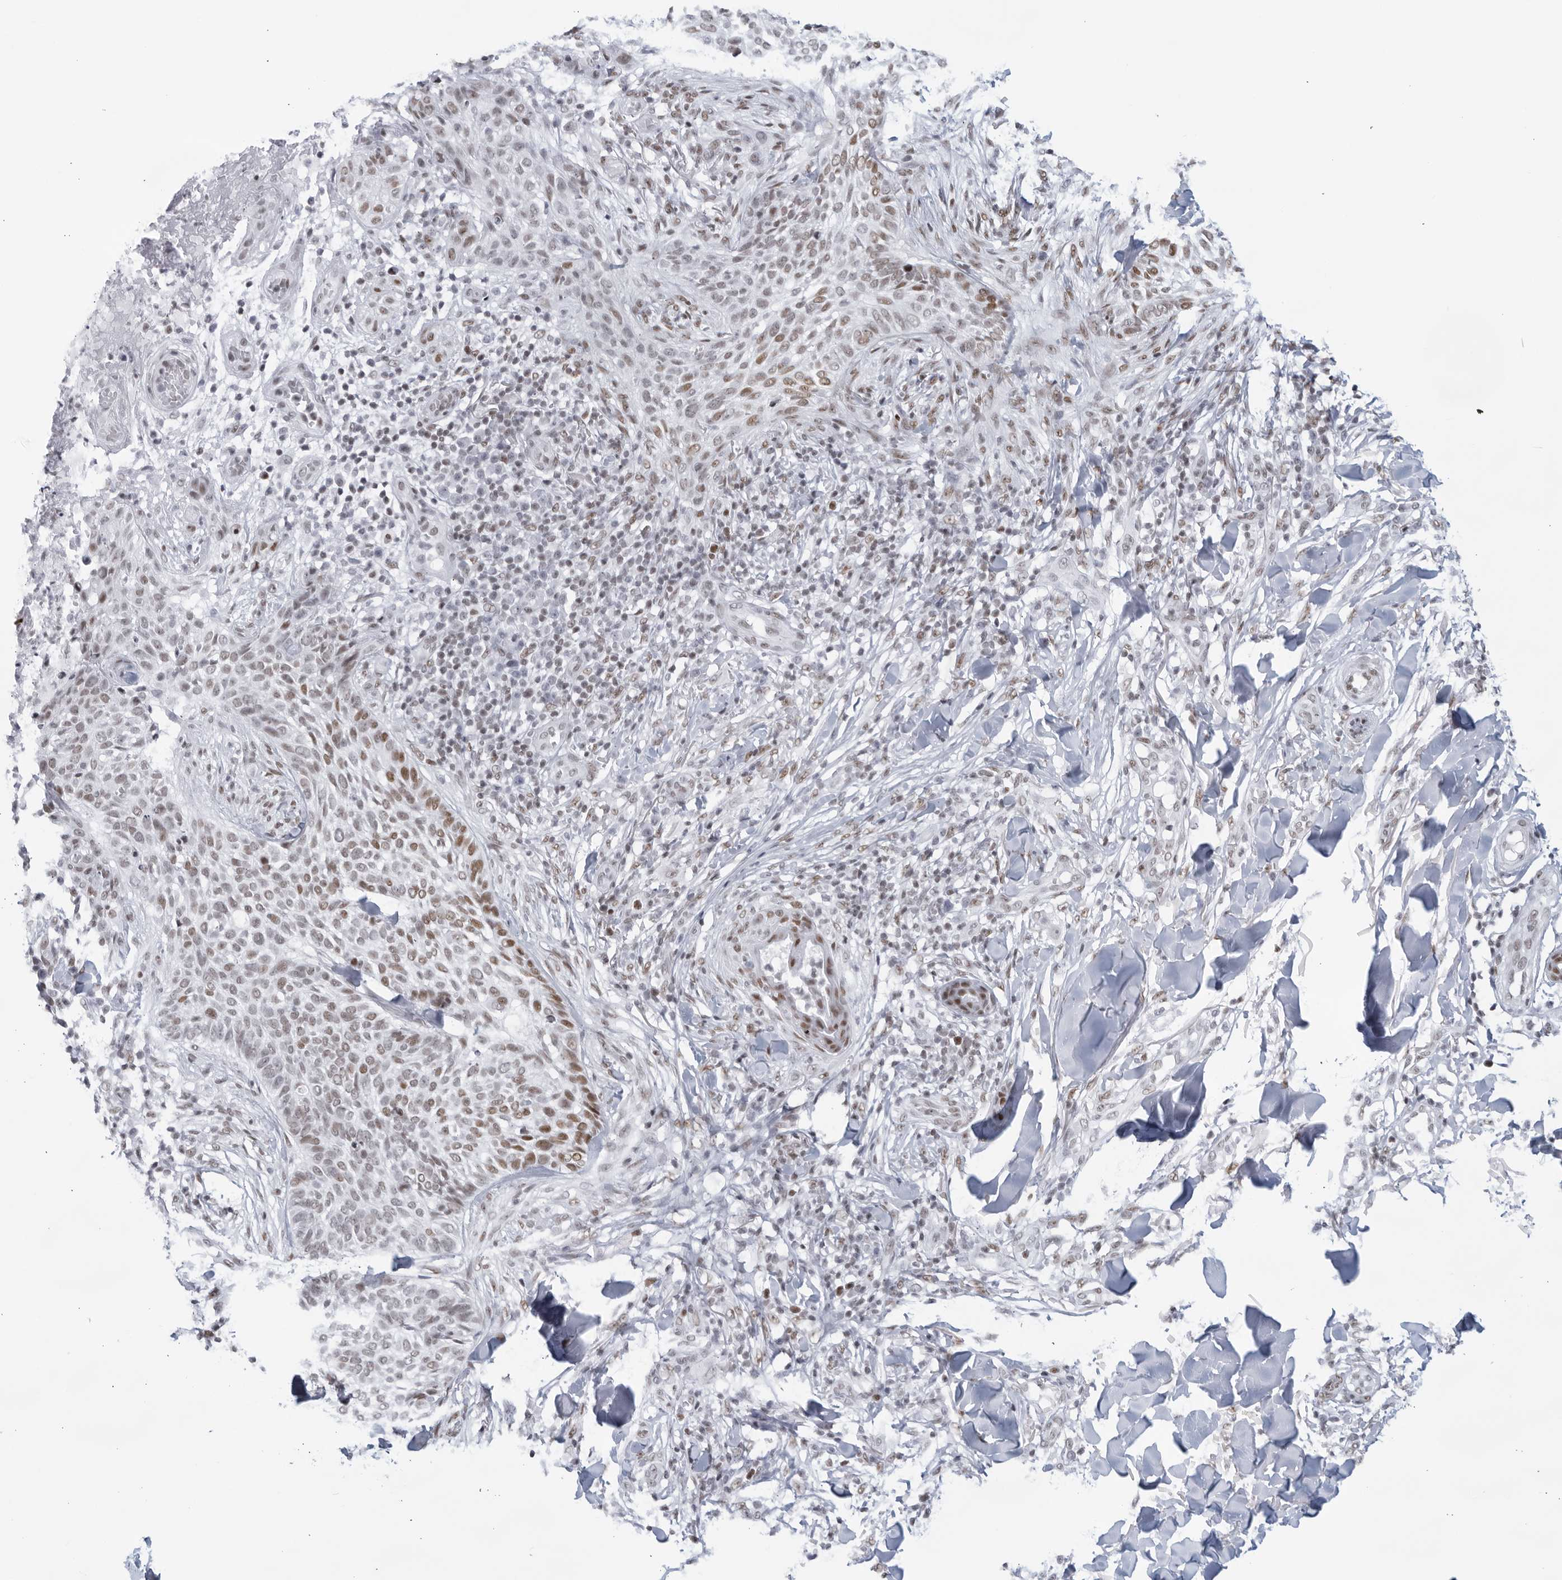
{"staining": {"intensity": "moderate", "quantity": "25%-75%", "location": "nuclear"}, "tissue": "skin cancer", "cell_type": "Tumor cells", "image_type": "cancer", "snomed": [{"axis": "morphology", "description": "Normal tissue, NOS"}, {"axis": "morphology", "description": "Basal cell carcinoma"}, {"axis": "topography", "description": "Skin"}], "caption": "The micrograph reveals a brown stain indicating the presence of a protein in the nuclear of tumor cells in skin cancer.", "gene": "HP1BP3", "patient": {"sex": "male", "age": 67}}